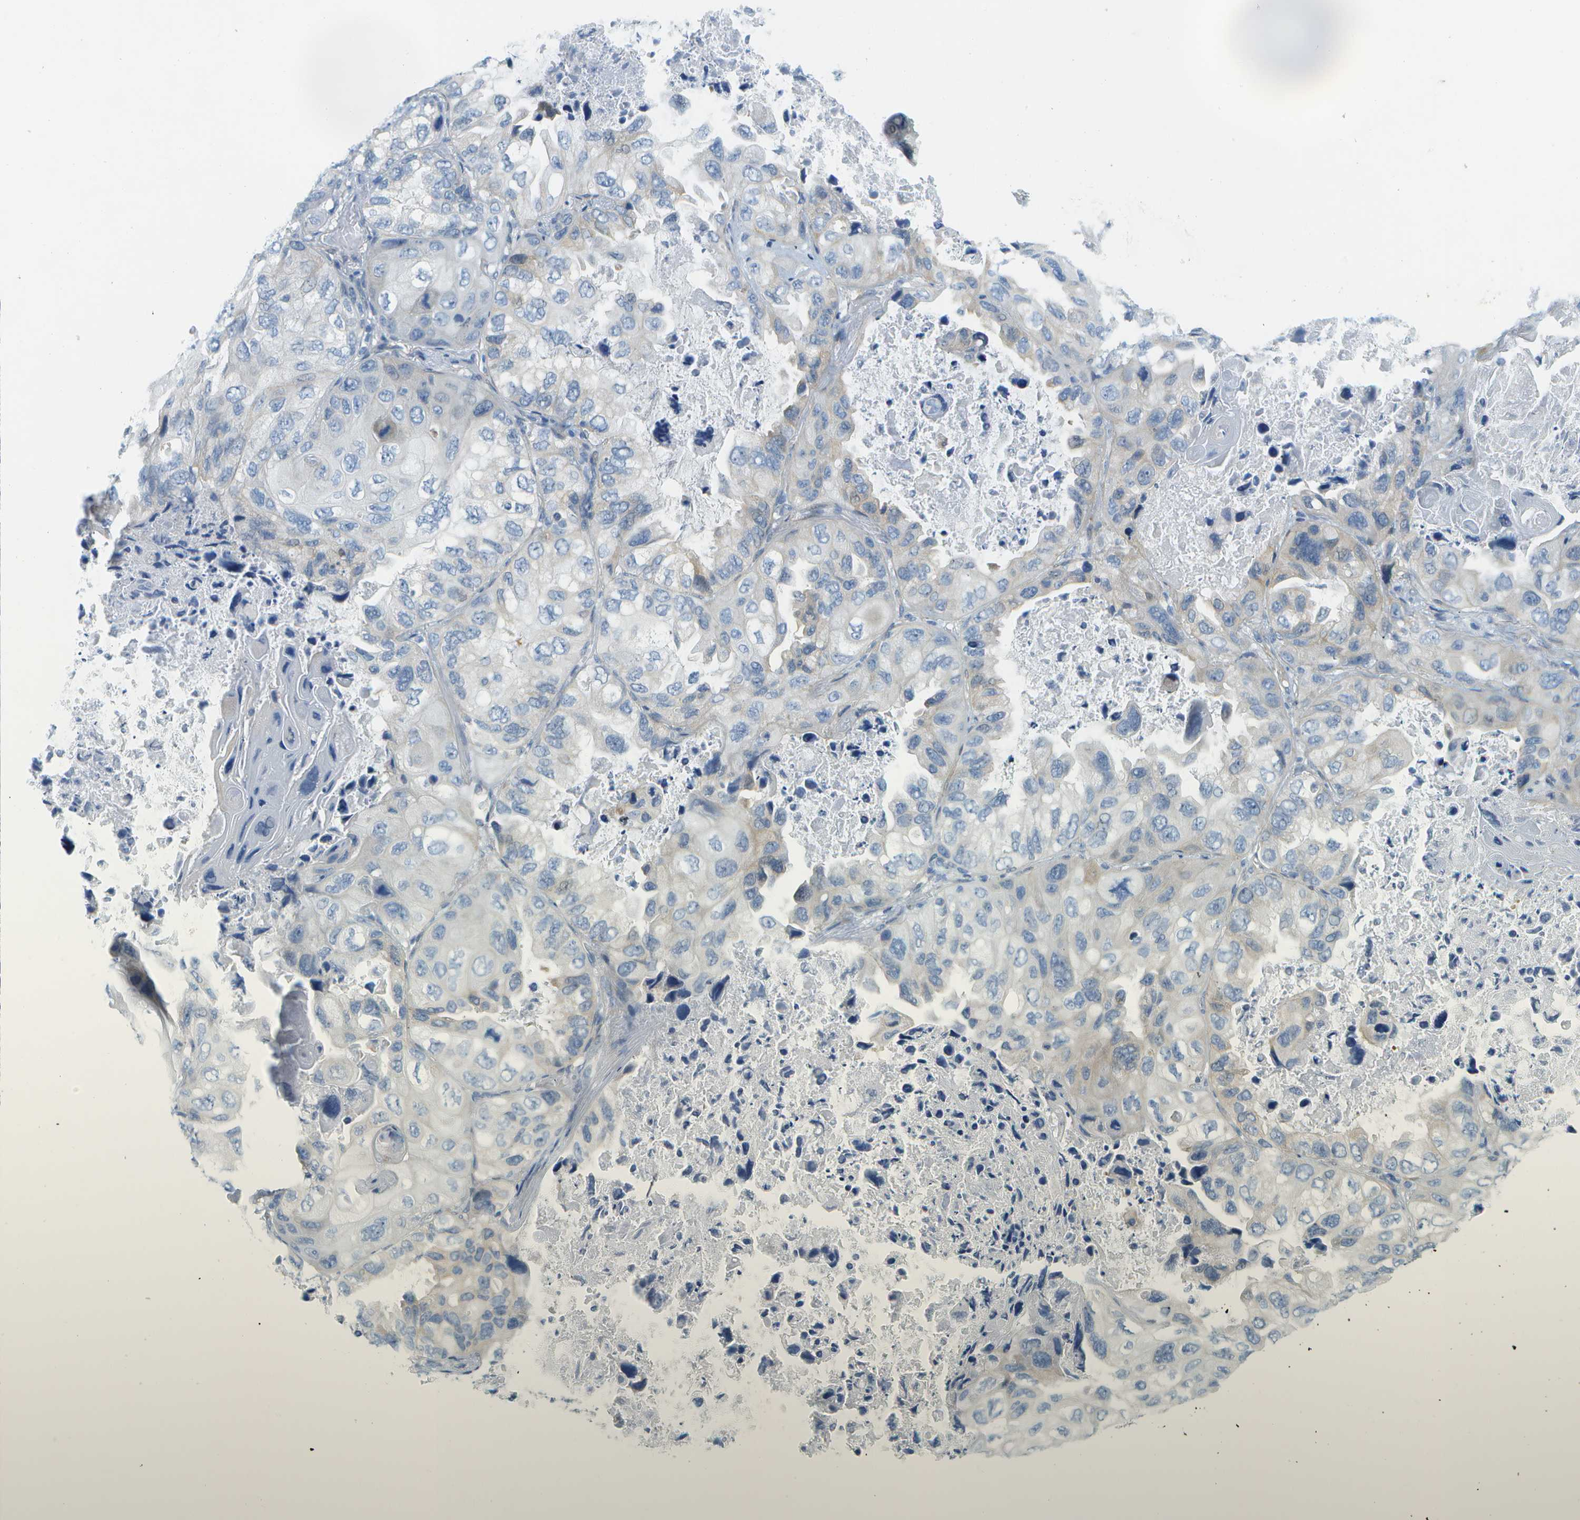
{"staining": {"intensity": "negative", "quantity": "none", "location": "none"}, "tissue": "lung cancer", "cell_type": "Tumor cells", "image_type": "cancer", "snomed": [{"axis": "morphology", "description": "Squamous cell carcinoma, NOS"}, {"axis": "topography", "description": "Lung"}], "caption": "DAB (3,3'-diaminobenzidine) immunohistochemical staining of human lung cancer shows no significant staining in tumor cells.", "gene": "CUL9", "patient": {"sex": "female", "age": 73}}